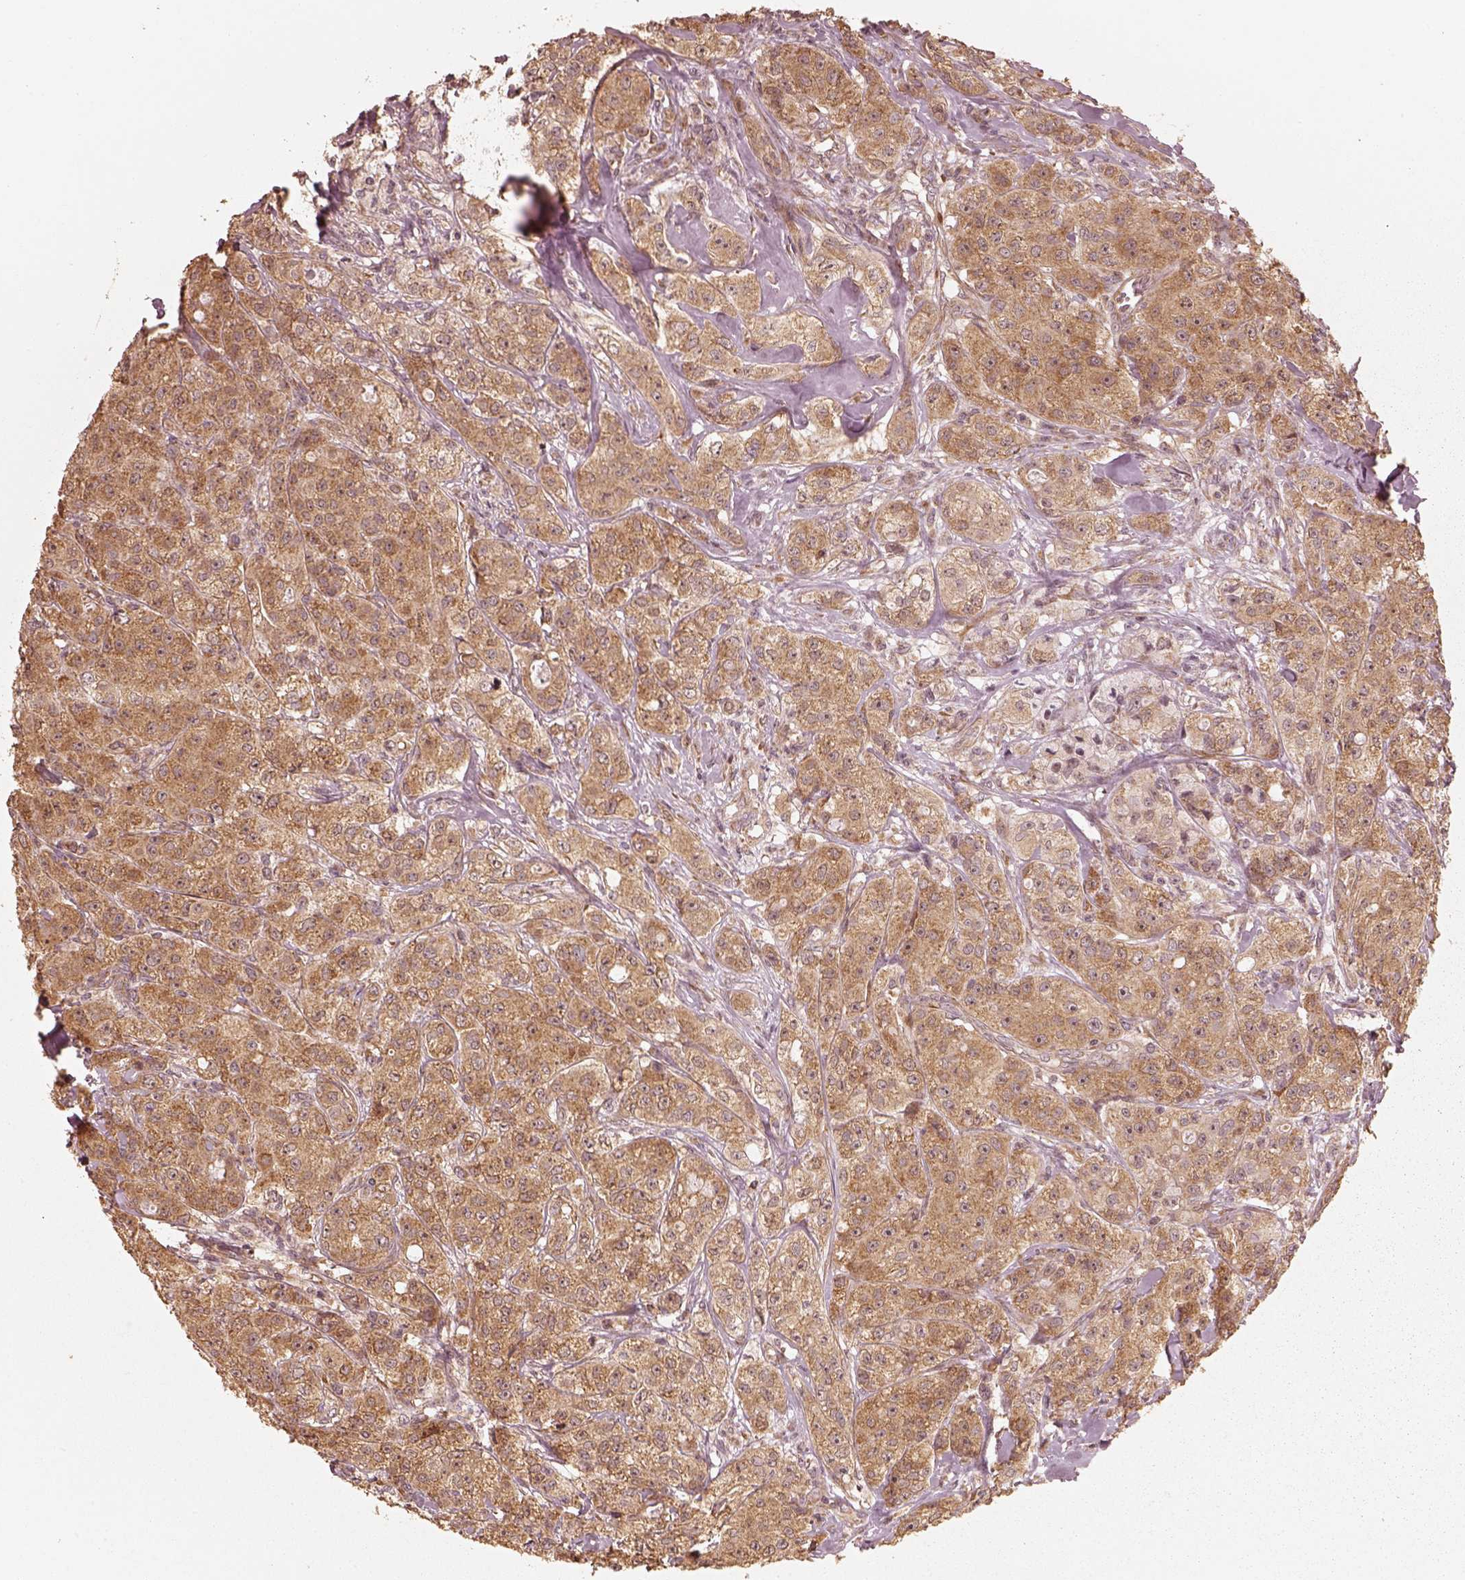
{"staining": {"intensity": "moderate", "quantity": ">75%", "location": "cytoplasmic/membranous"}, "tissue": "breast cancer", "cell_type": "Tumor cells", "image_type": "cancer", "snomed": [{"axis": "morphology", "description": "Duct carcinoma"}, {"axis": "topography", "description": "Breast"}], "caption": "Infiltrating ductal carcinoma (breast) stained for a protein (brown) exhibits moderate cytoplasmic/membranous positive positivity in approximately >75% of tumor cells.", "gene": "DNAJC25", "patient": {"sex": "female", "age": 43}}